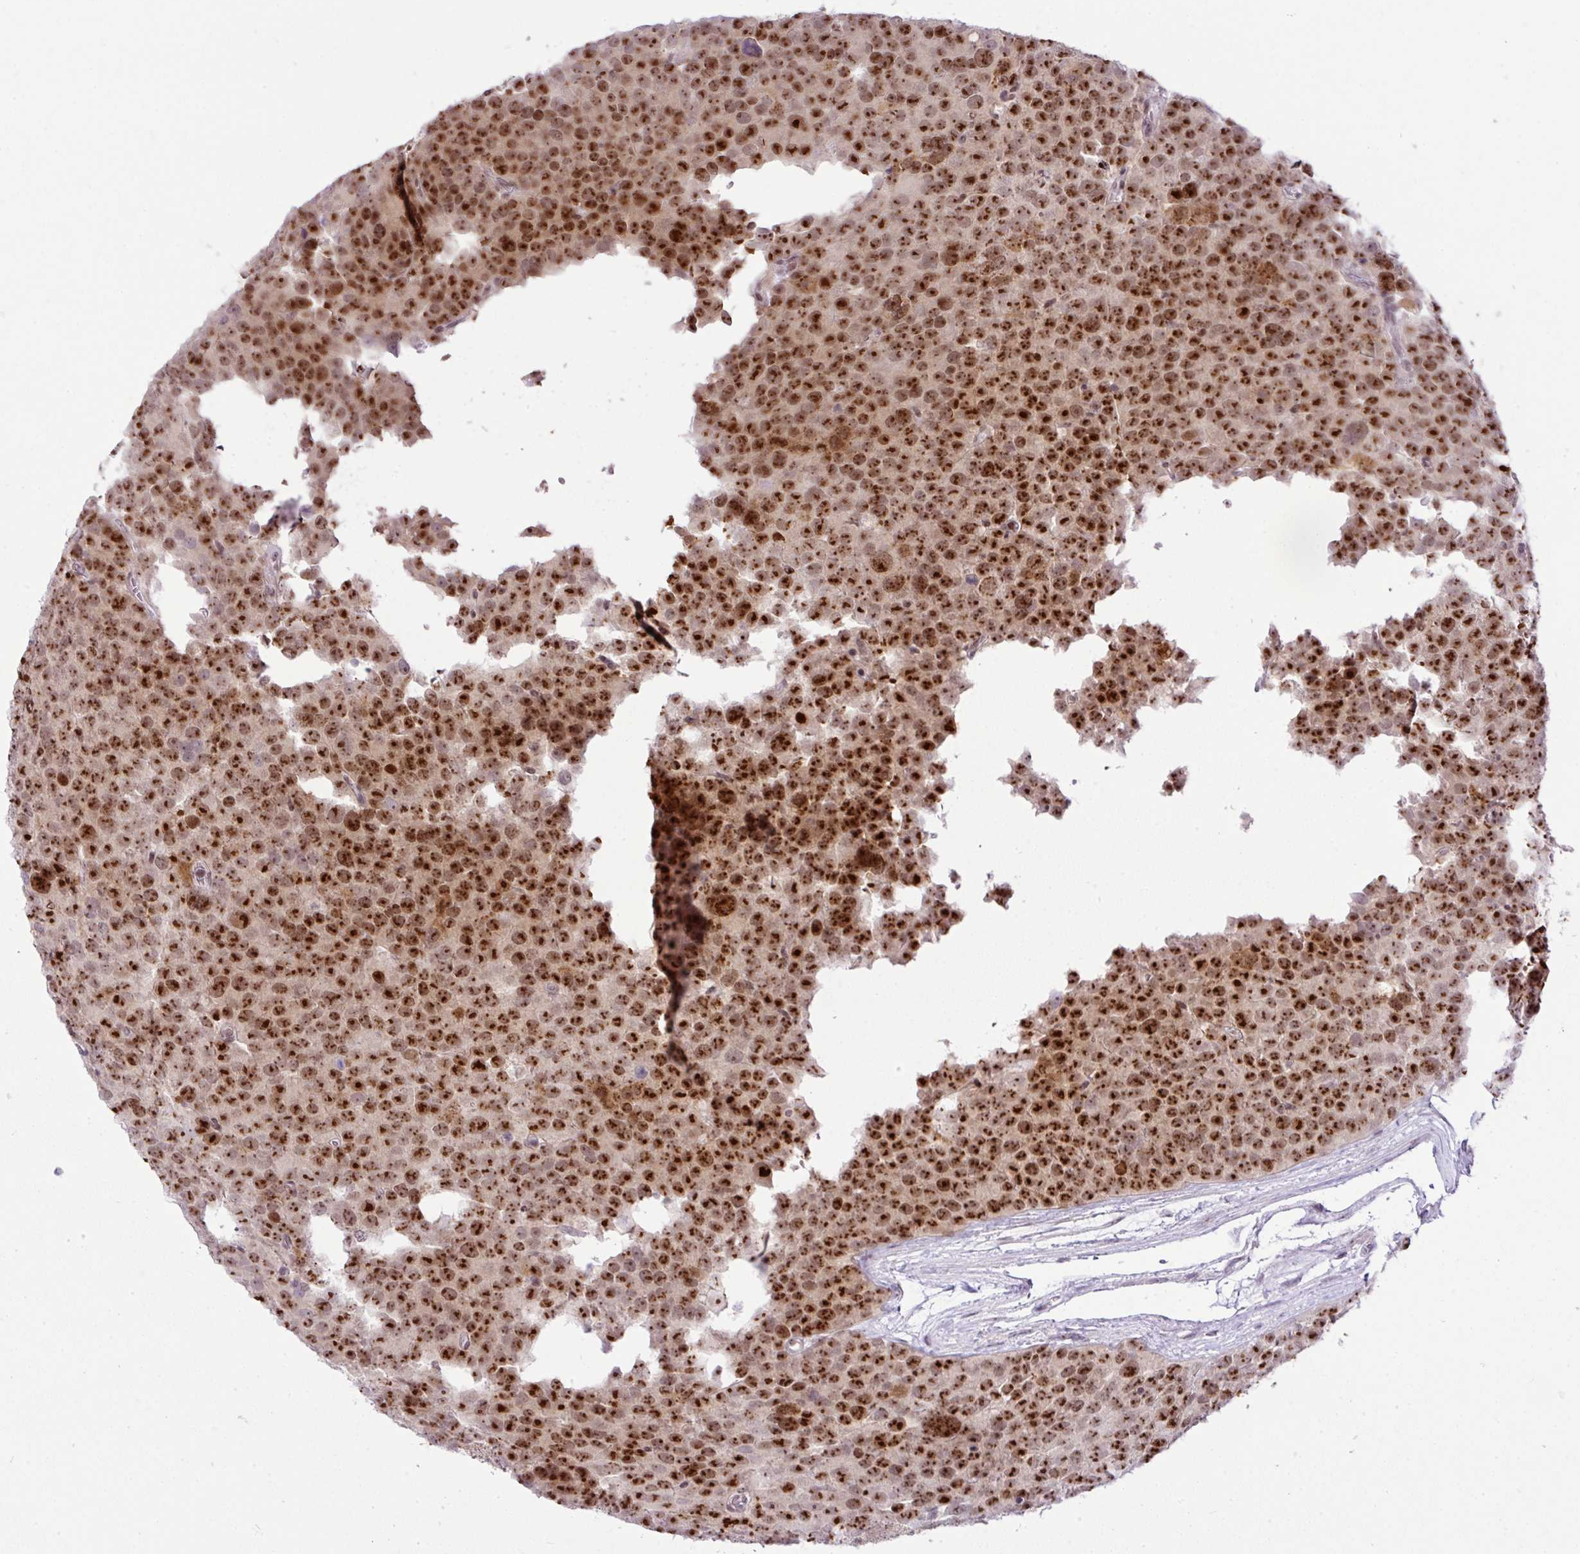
{"staining": {"intensity": "strong", "quantity": ">75%", "location": "nuclear"}, "tissue": "testis cancer", "cell_type": "Tumor cells", "image_type": "cancer", "snomed": [{"axis": "morphology", "description": "Seminoma, NOS"}, {"axis": "topography", "description": "Testis"}], "caption": "Testis cancer (seminoma) stained for a protein (brown) exhibits strong nuclear positive positivity in approximately >75% of tumor cells.", "gene": "CCDC137", "patient": {"sex": "male", "age": 71}}